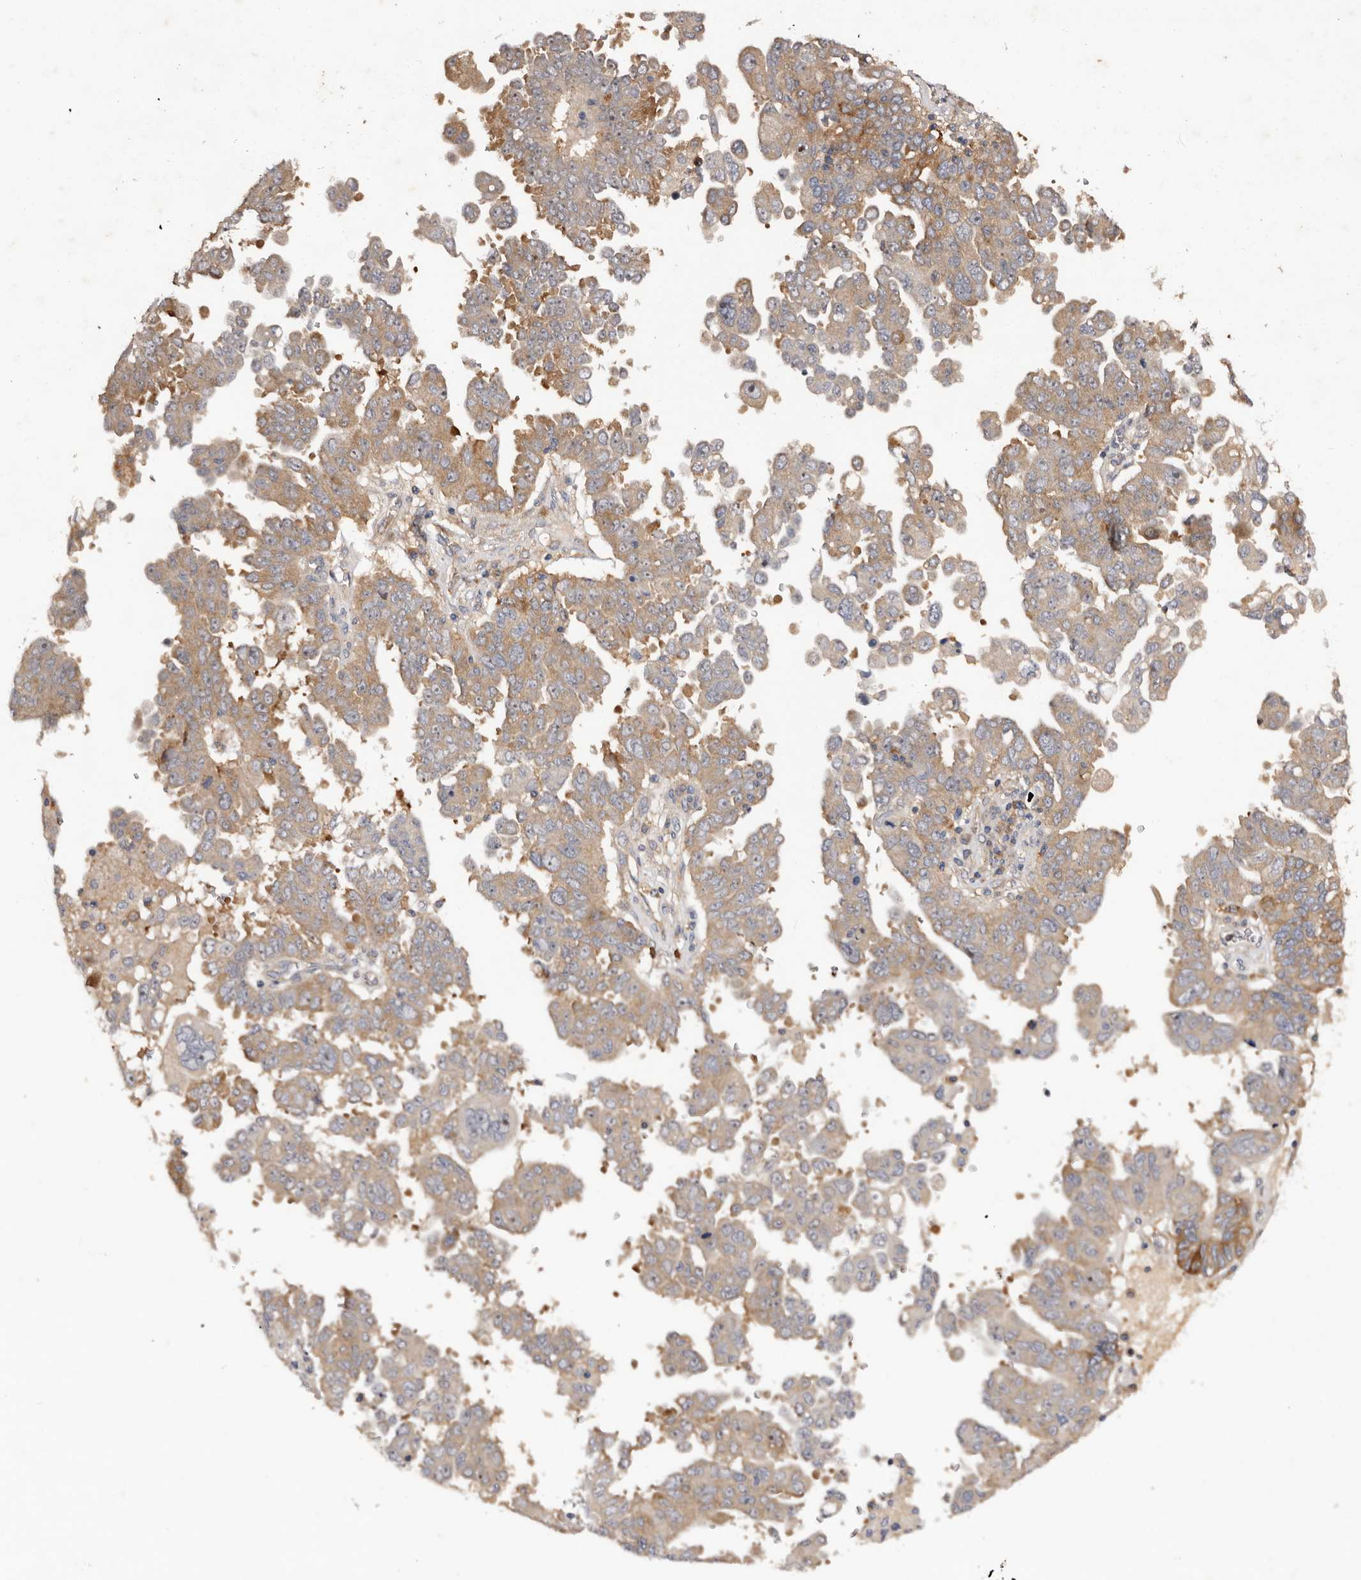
{"staining": {"intensity": "moderate", "quantity": "25%-75%", "location": "cytoplasmic/membranous"}, "tissue": "ovarian cancer", "cell_type": "Tumor cells", "image_type": "cancer", "snomed": [{"axis": "morphology", "description": "Carcinoma, endometroid"}, {"axis": "topography", "description": "Ovary"}], "caption": "The image shows staining of ovarian cancer, revealing moderate cytoplasmic/membranous protein staining (brown color) within tumor cells.", "gene": "LTV1", "patient": {"sex": "female", "age": 62}}